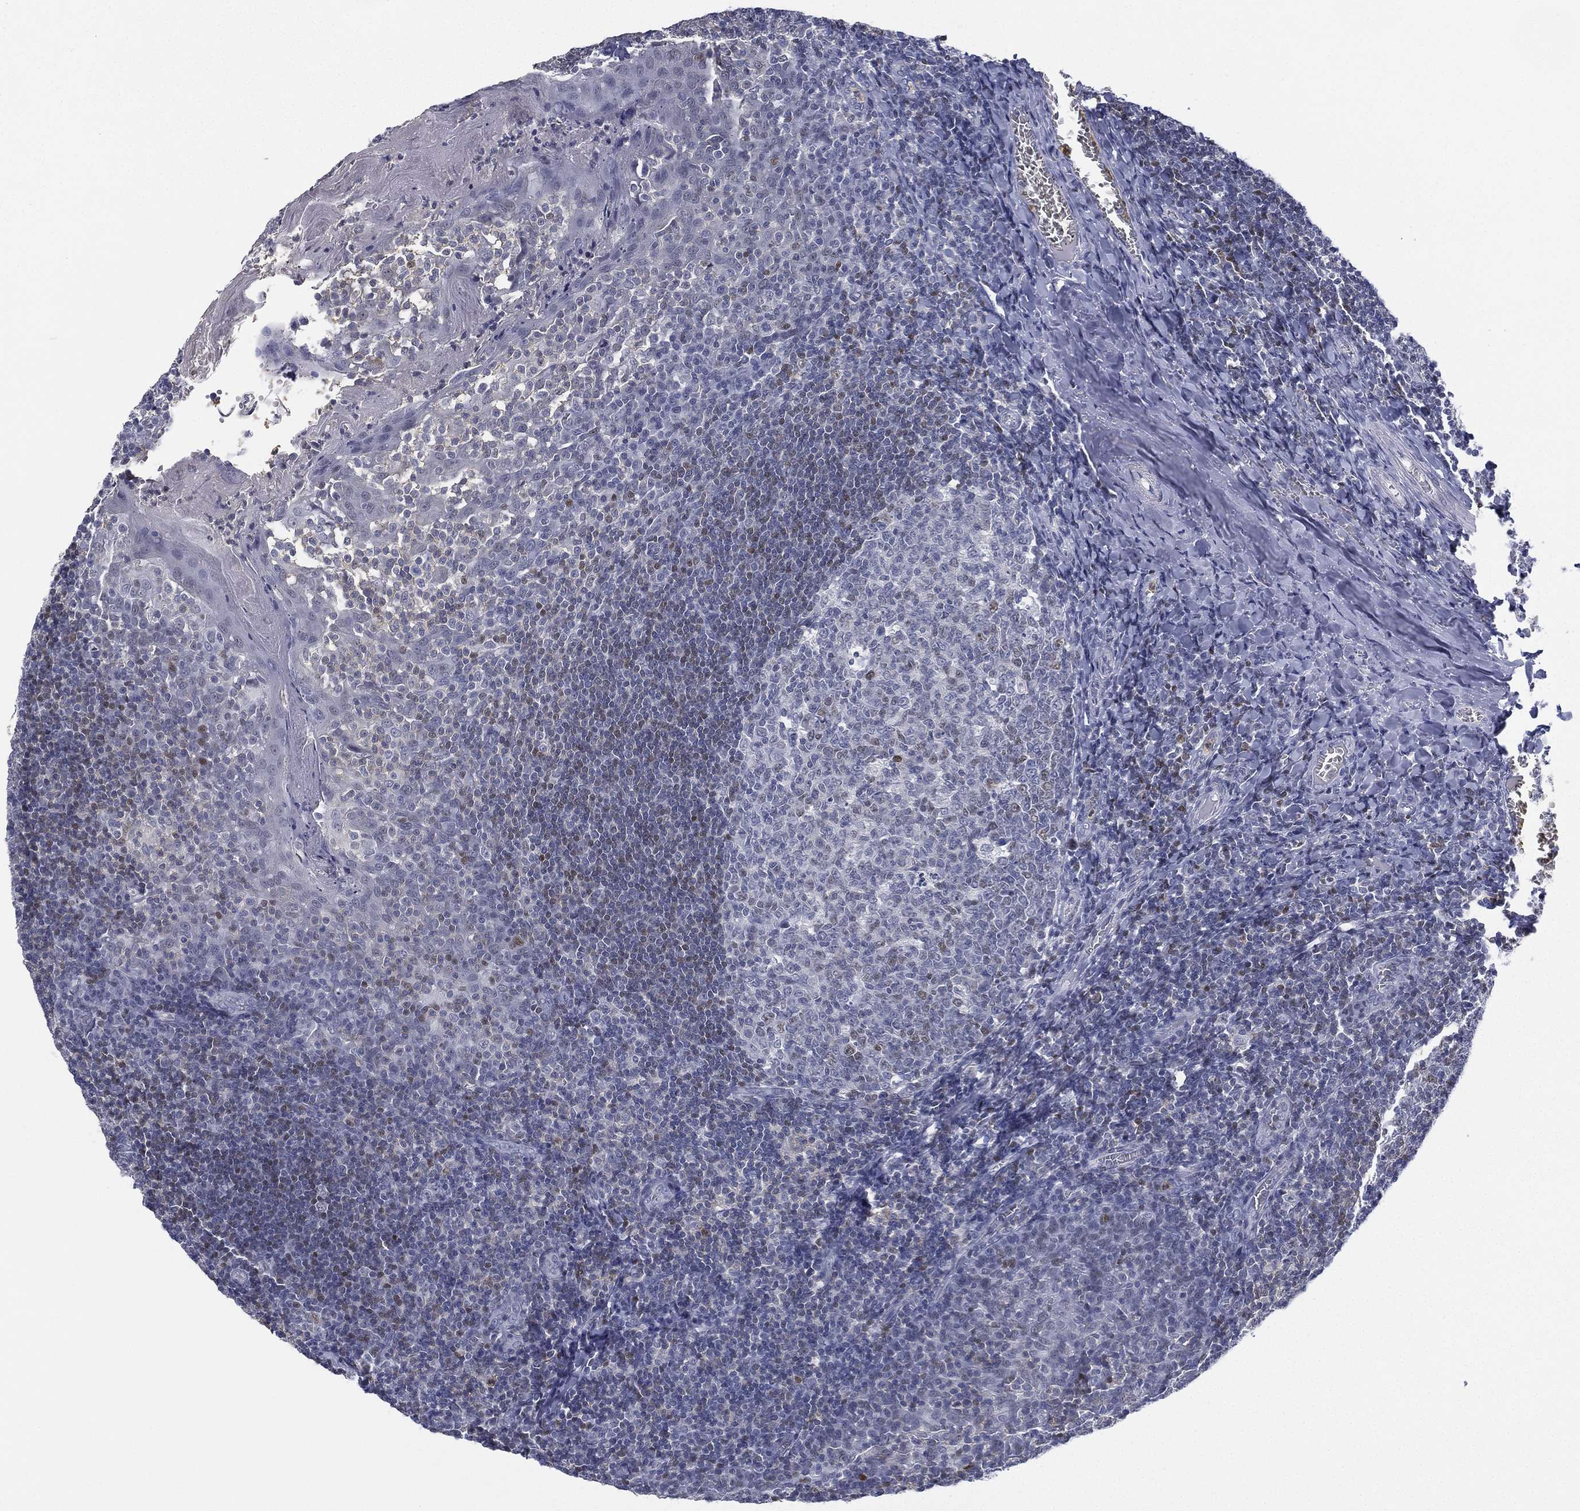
{"staining": {"intensity": "weak", "quantity": "<25%", "location": "nuclear"}, "tissue": "tonsil", "cell_type": "Germinal center cells", "image_type": "normal", "snomed": [{"axis": "morphology", "description": "Normal tissue, NOS"}, {"axis": "topography", "description": "Tonsil"}], "caption": "This is an immunohistochemistry (IHC) image of unremarkable human tonsil. There is no positivity in germinal center cells.", "gene": "ZNF711", "patient": {"sex": "female", "age": 13}}